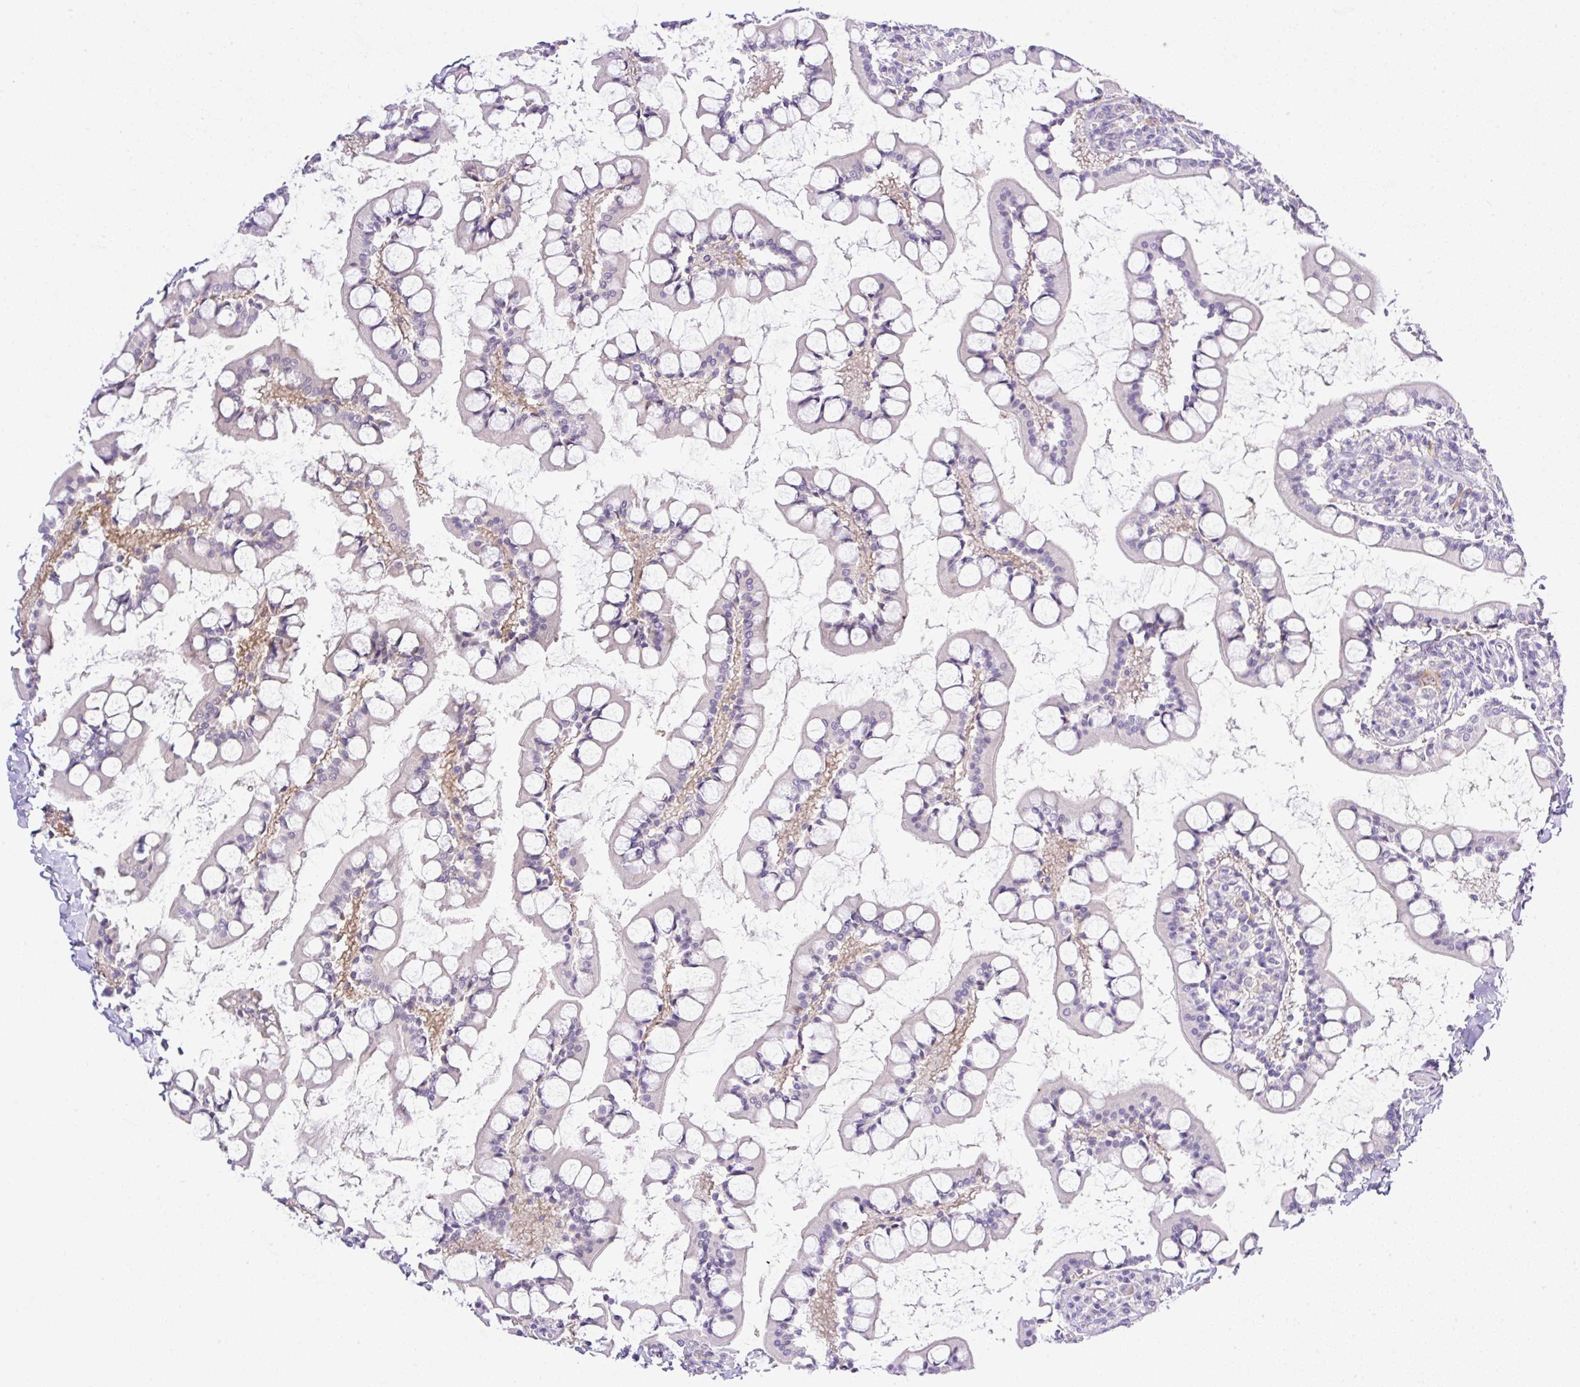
{"staining": {"intensity": "moderate", "quantity": "25%-75%", "location": "cytoplasmic/membranous"}, "tissue": "small intestine", "cell_type": "Glandular cells", "image_type": "normal", "snomed": [{"axis": "morphology", "description": "Normal tissue, NOS"}, {"axis": "topography", "description": "Small intestine"}], "caption": "Immunohistochemical staining of benign small intestine shows moderate cytoplasmic/membranous protein expression in about 25%-75% of glandular cells. The staining was performed using DAB, with brown indicating positive protein expression. Nuclei are stained blue with hematoxylin.", "gene": "CAMK2A", "patient": {"sex": "male", "age": 52}}